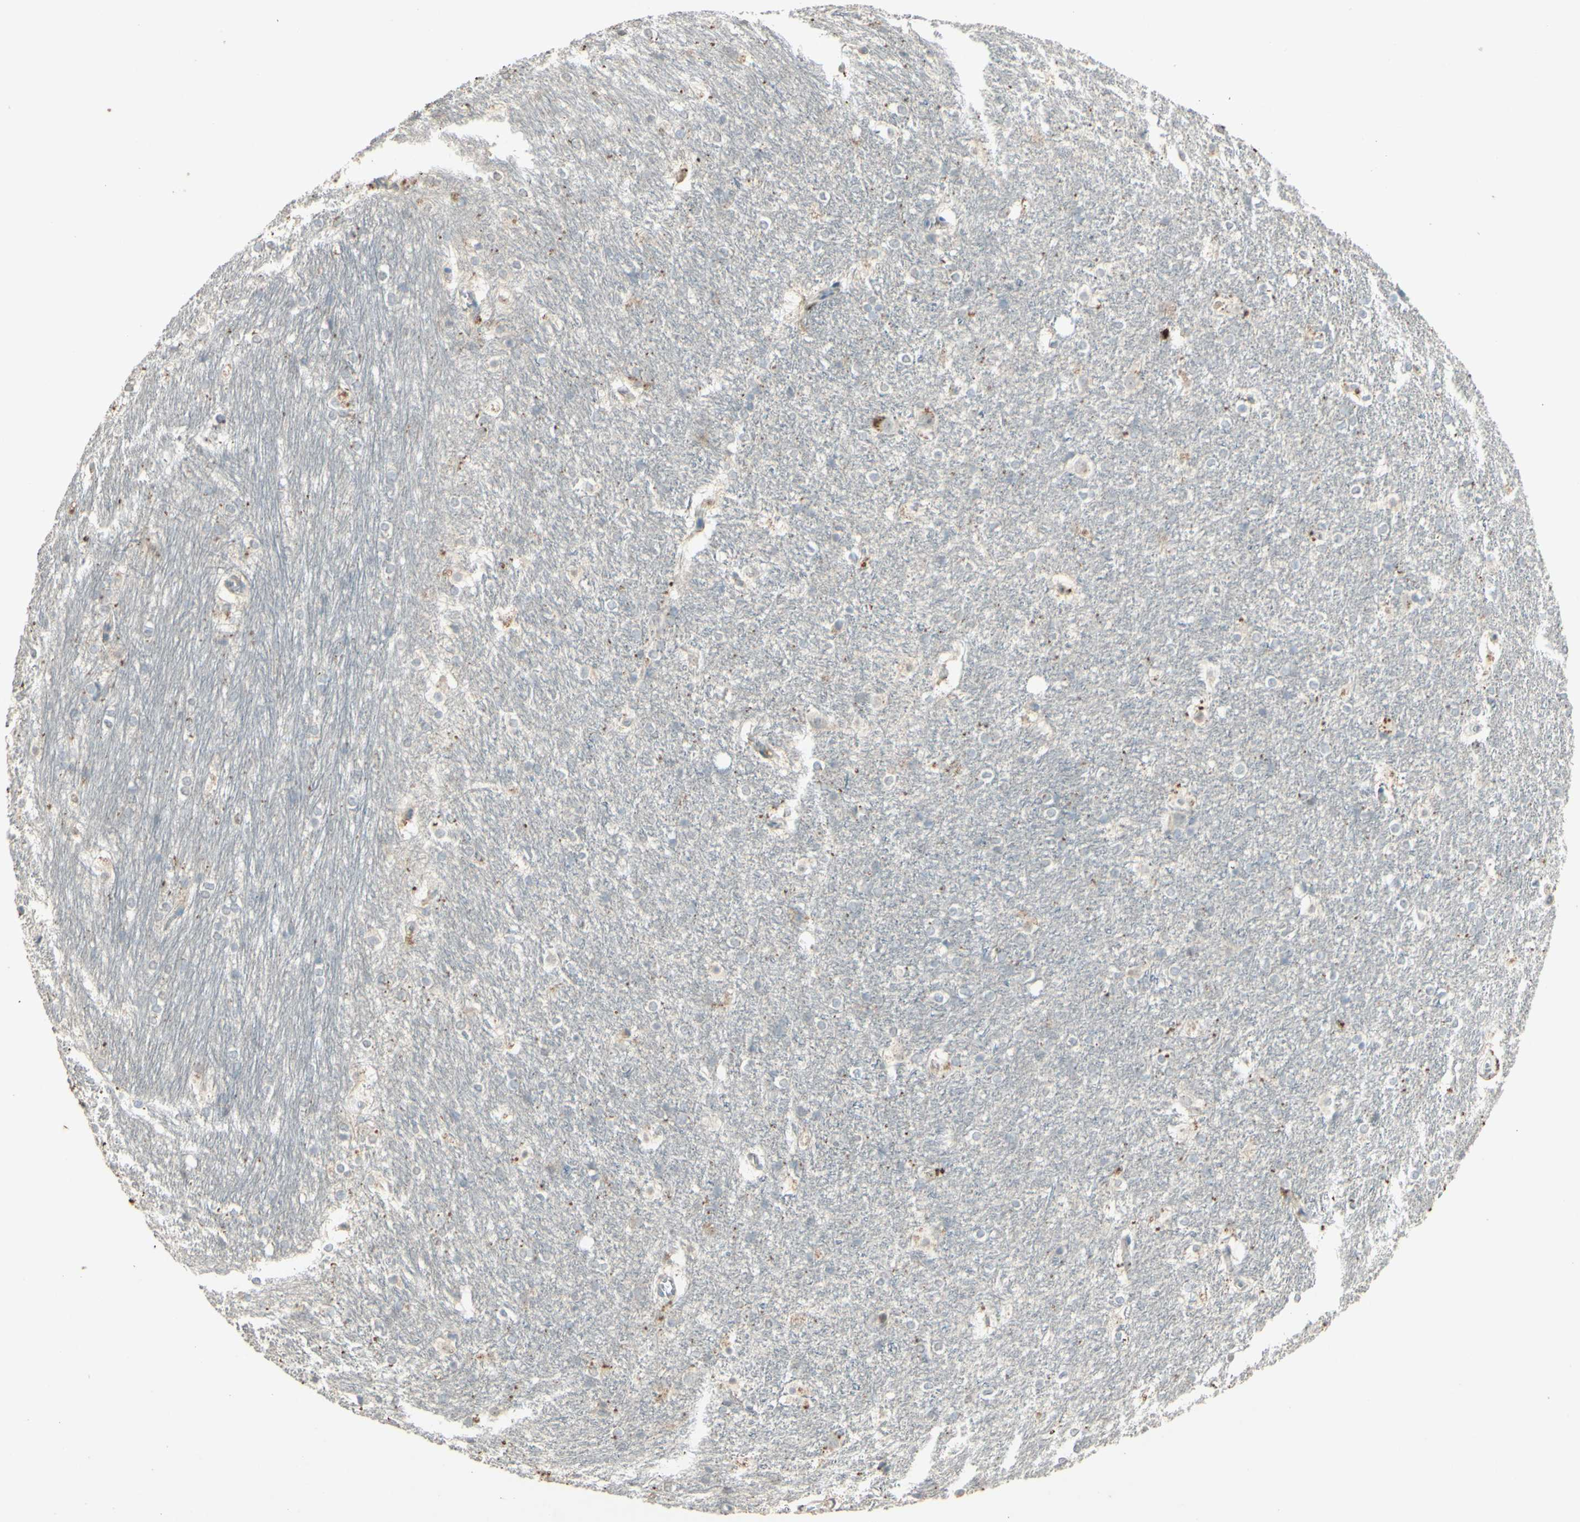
{"staining": {"intensity": "weak", "quantity": "<25%", "location": "cytoplasmic/membranous"}, "tissue": "hippocampus", "cell_type": "Glial cells", "image_type": "normal", "snomed": [{"axis": "morphology", "description": "Normal tissue, NOS"}, {"axis": "topography", "description": "Hippocampus"}], "caption": "A micrograph of hippocampus stained for a protein shows no brown staining in glial cells. The staining was performed using DAB to visualize the protein expression in brown, while the nuclei were stained in blue with hematoxylin (Magnification: 20x).", "gene": "TIMM21", "patient": {"sex": "female", "age": 19}}